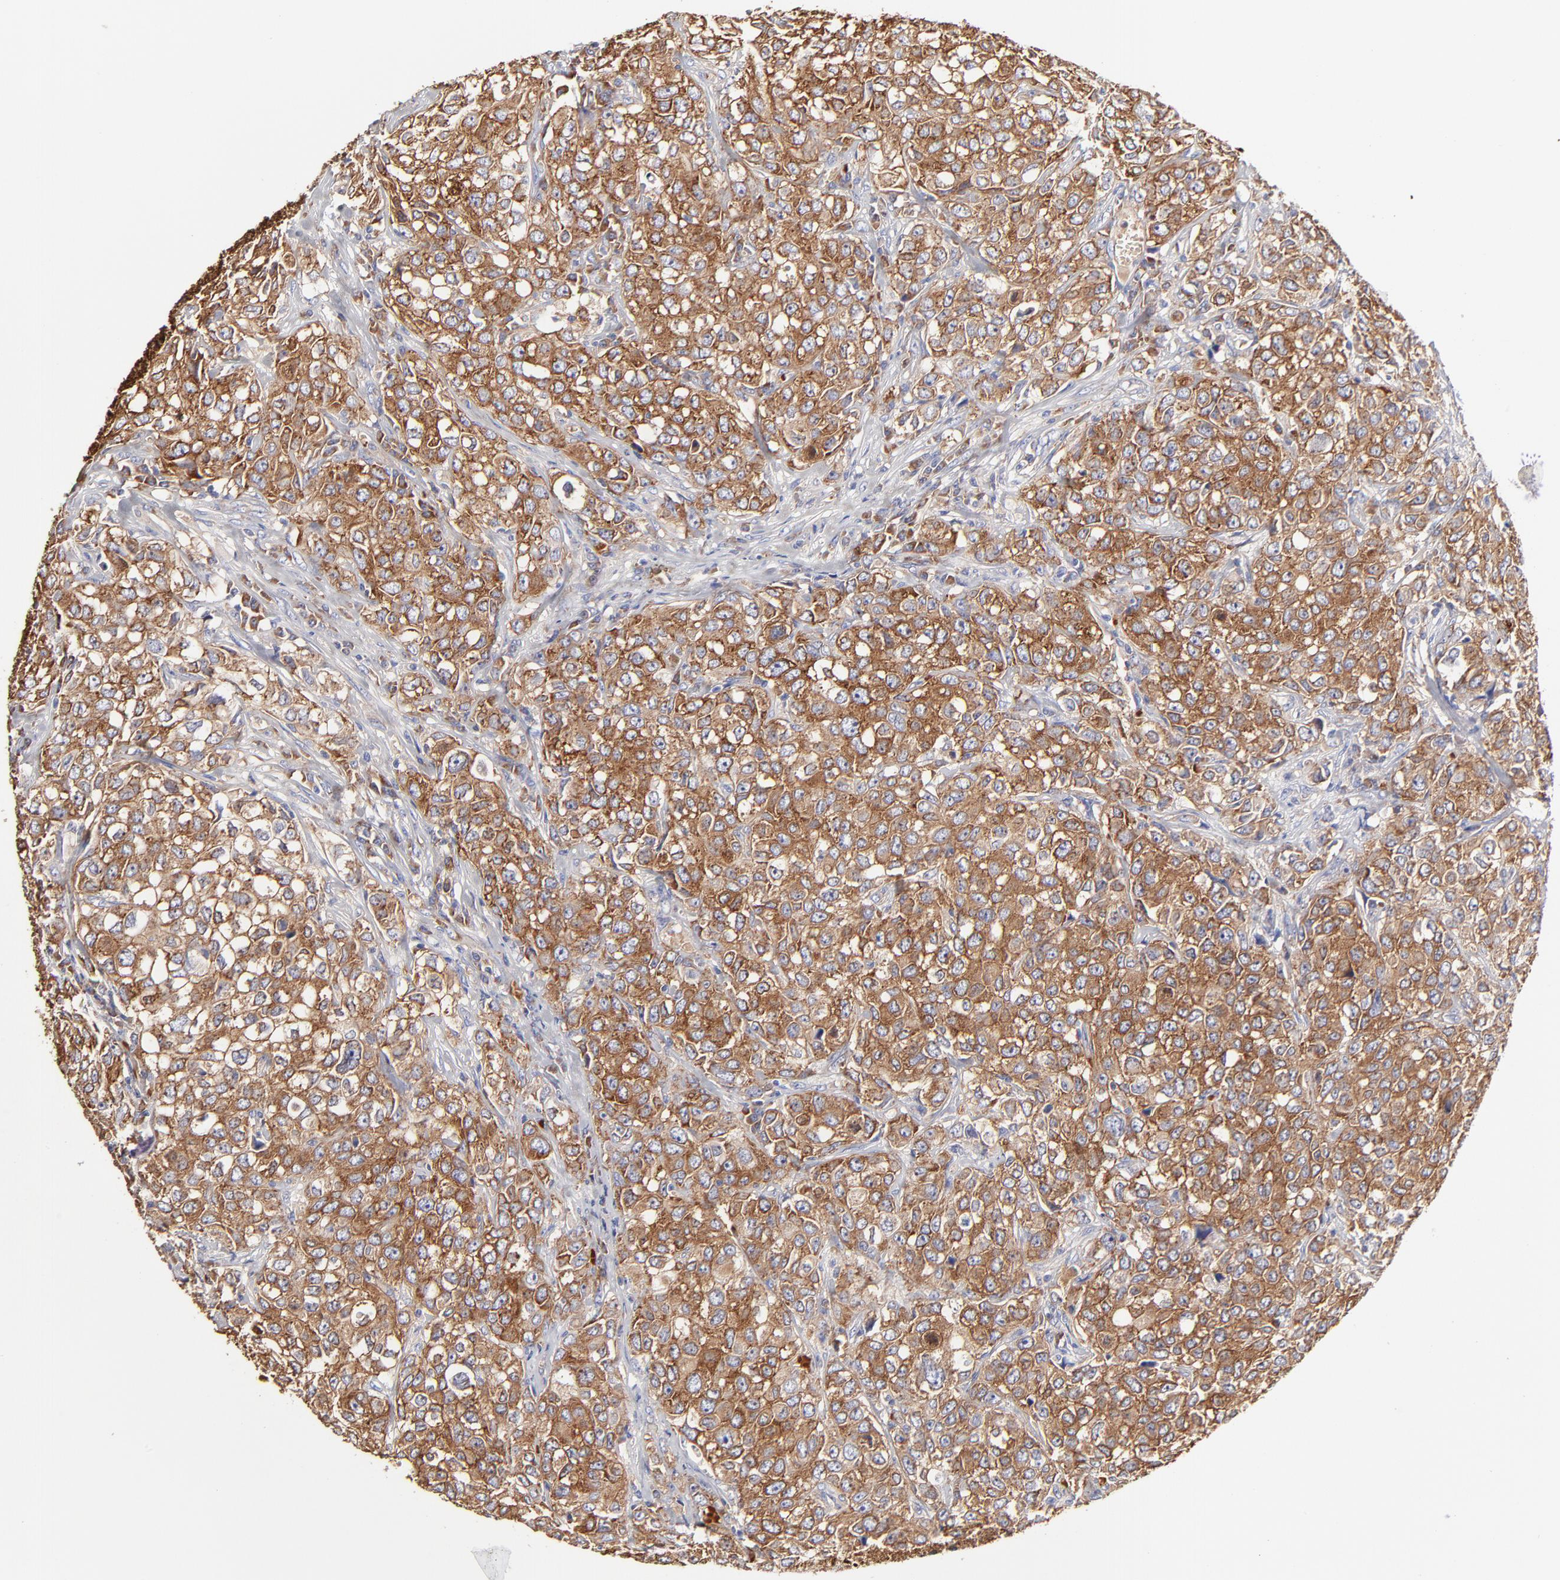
{"staining": {"intensity": "moderate", "quantity": ">75%", "location": "cytoplasmic/membranous"}, "tissue": "urothelial cancer", "cell_type": "Tumor cells", "image_type": "cancer", "snomed": [{"axis": "morphology", "description": "Urothelial carcinoma, High grade"}, {"axis": "topography", "description": "Urinary bladder"}], "caption": "Protein expression analysis of human urothelial carcinoma (high-grade) reveals moderate cytoplasmic/membranous positivity in approximately >75% of tumor cells. (DAB (3,3'-diaminobenzidine) IHC, brown staining for protein, blue staining for nuclei).", "gene": "CD2AP", "patient": {"sex": "female", "age": 75}}